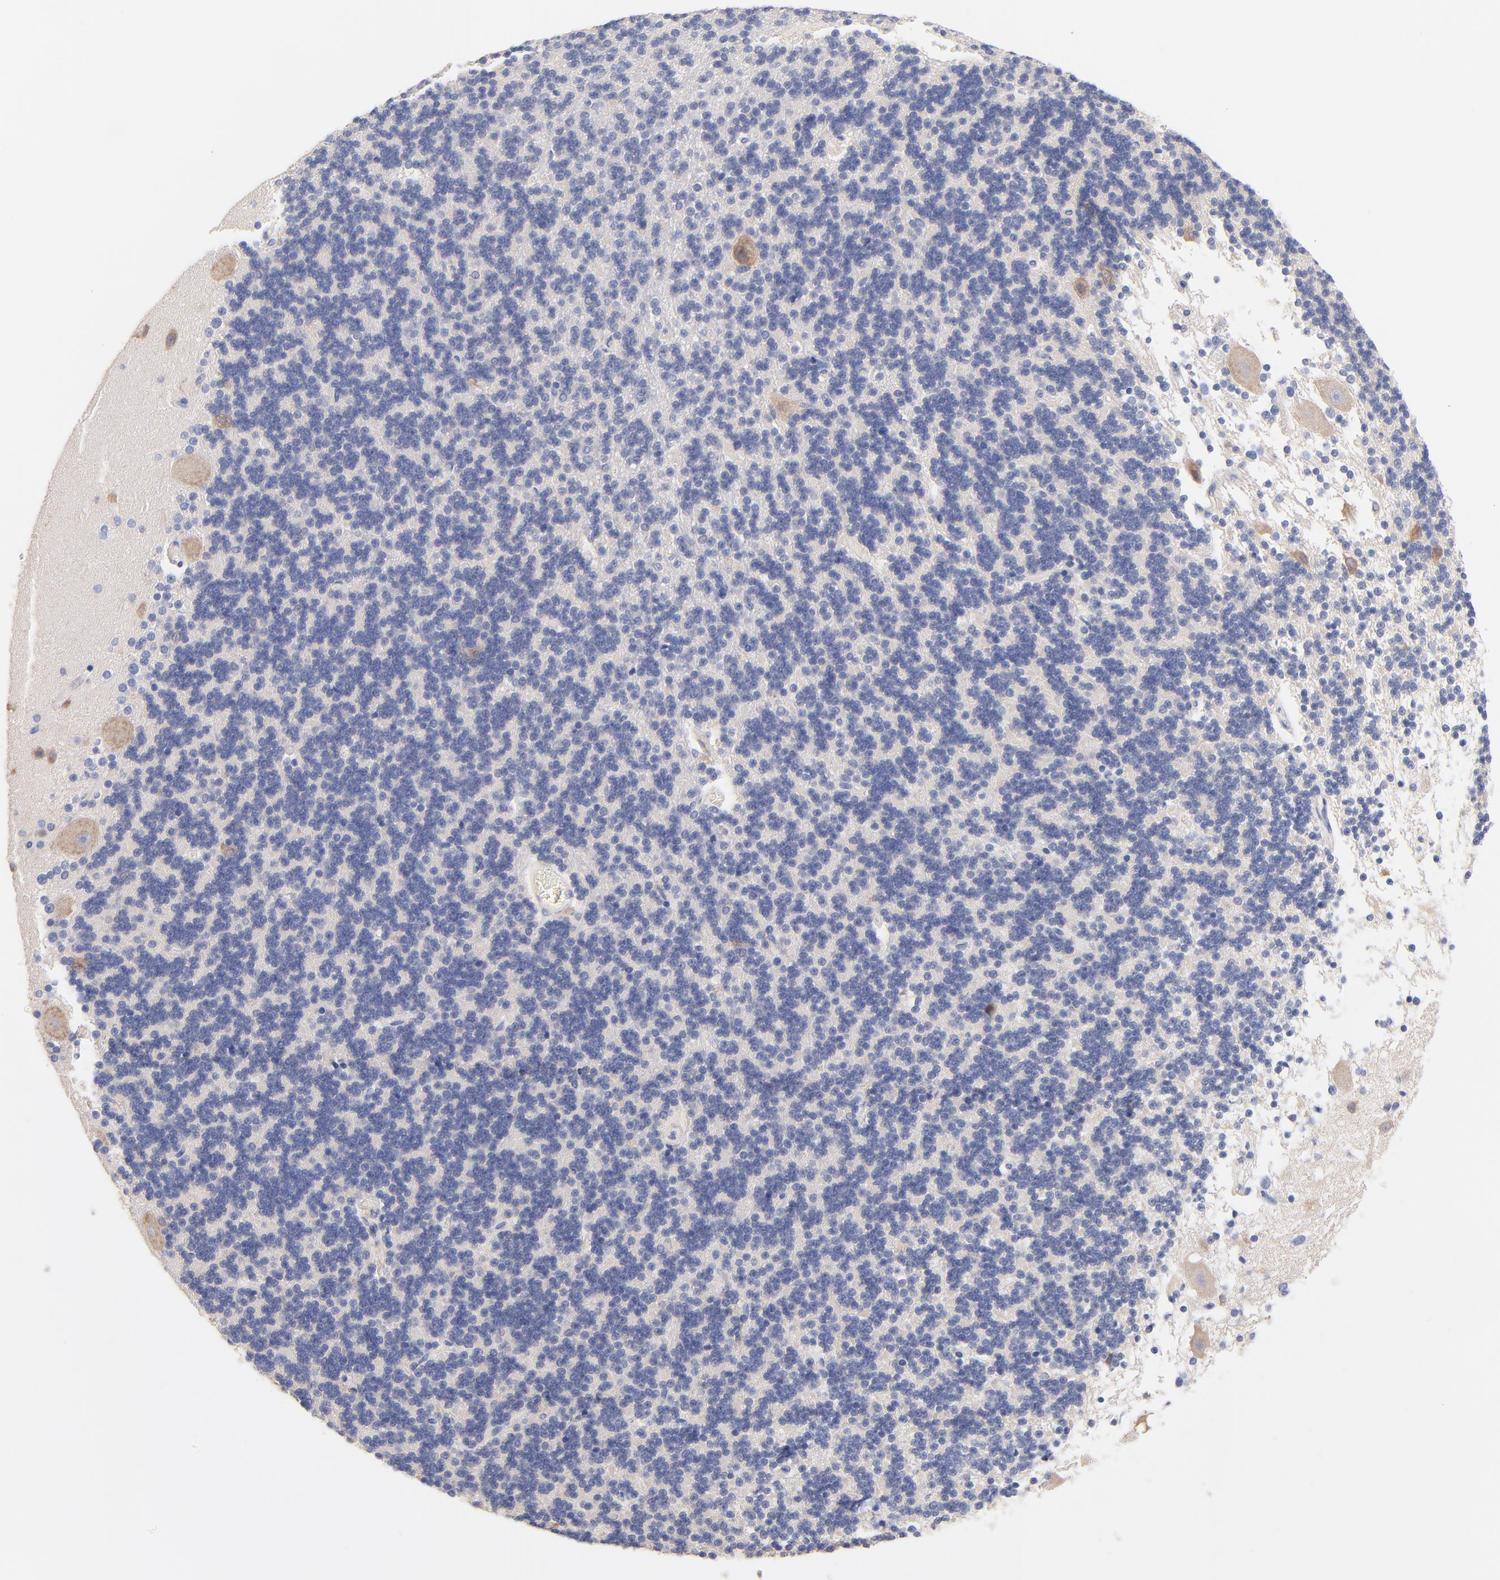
{"staining": {"intensity": "negative", "quantity": "none", "location": "none"}, "tissue": "cerebellum", "cell_type": "Cells in granular layer", "image_type": "normal", "snomed": [{"axis": "morphology", "description": "Normal tissue, NOS"}, {"axis": "topography", "description": "Cerebellum"}], "caption": "This is an IHC photomicrograph of normal cerebellum. There is no staining in cells in granular layer.", "gene": "TNFRSF13C", "patient": {"sex": "female", "age": 54}}